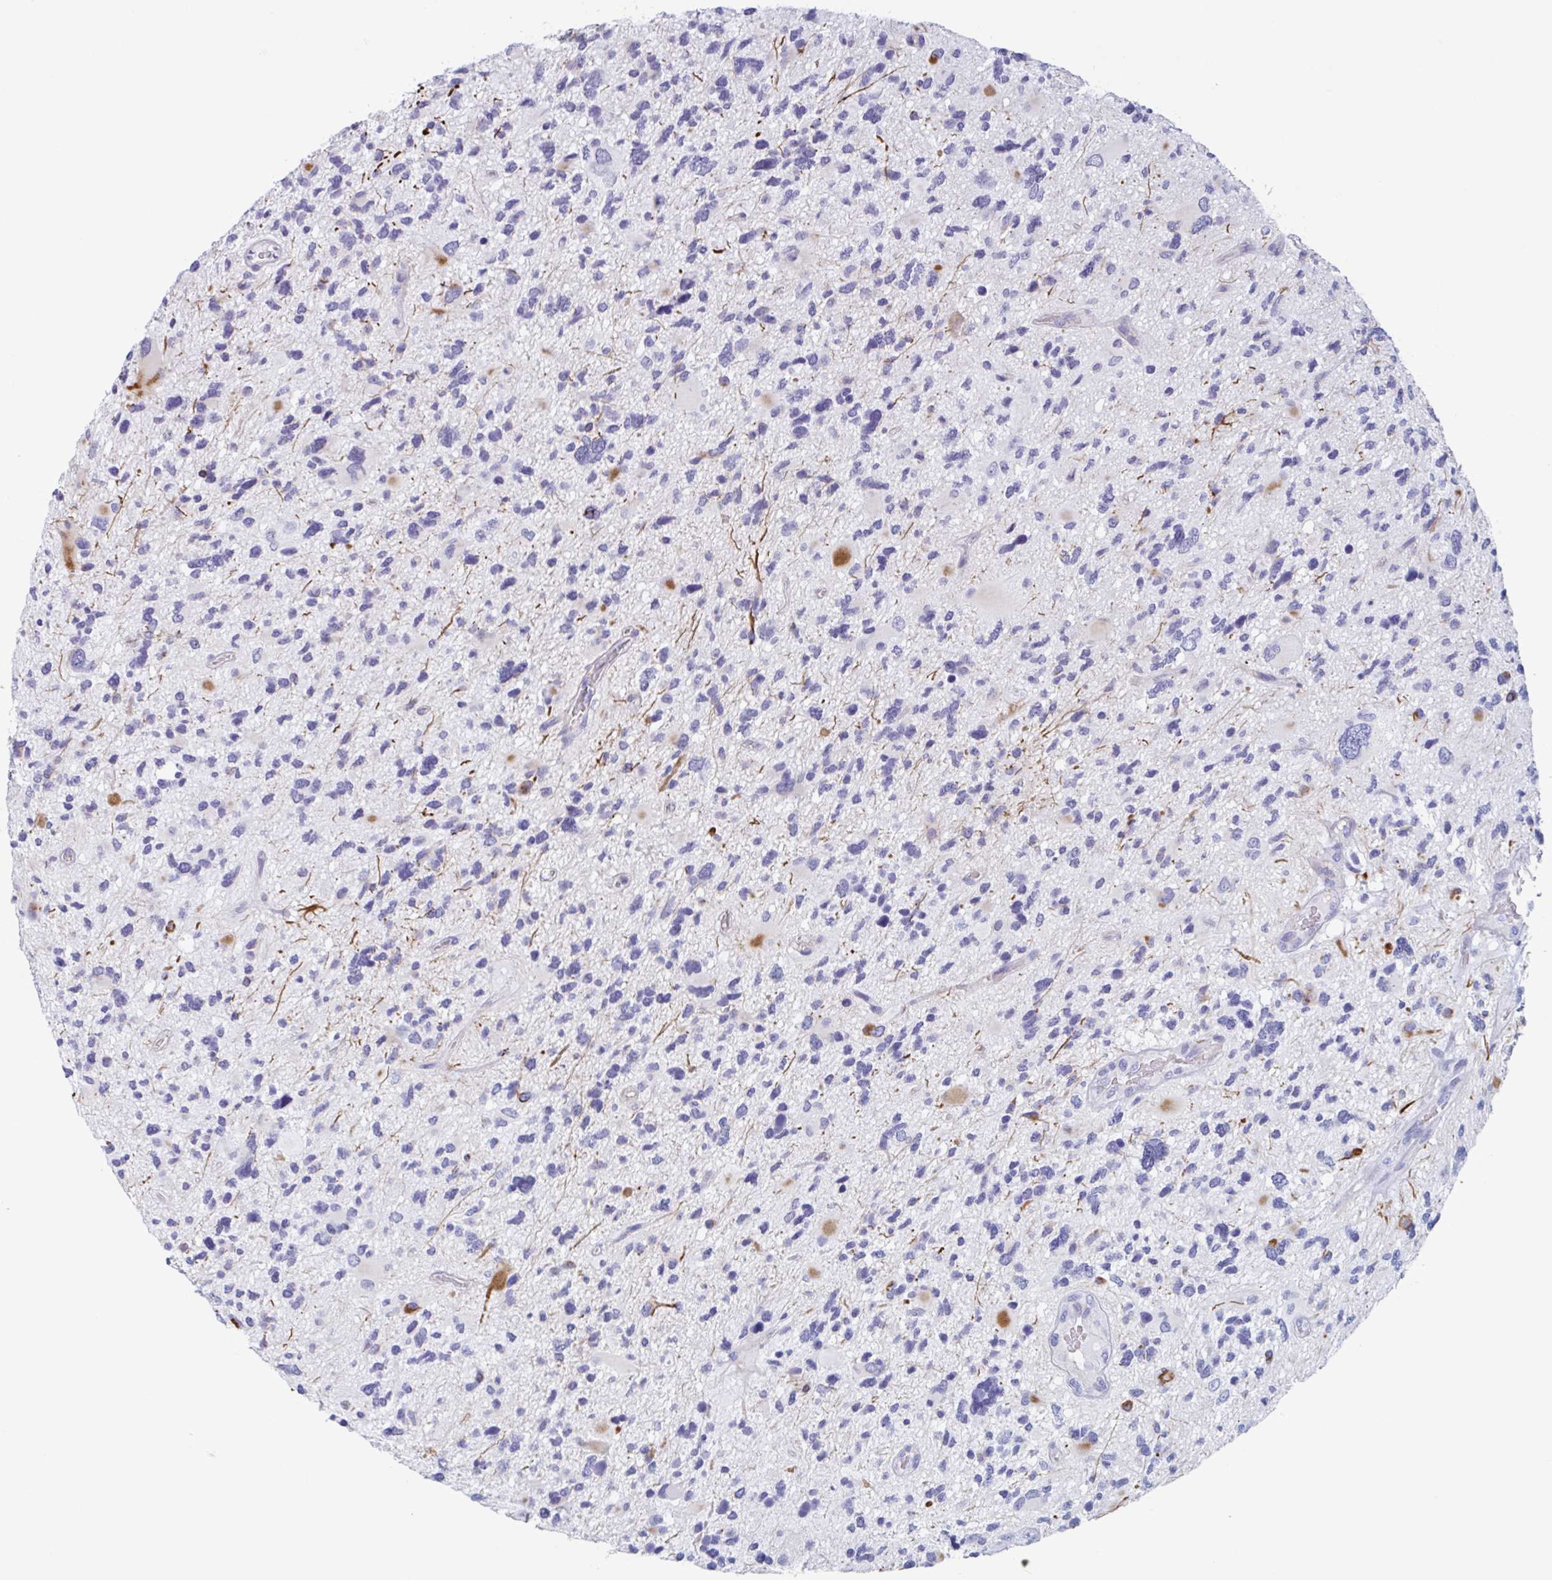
{"staining": {"intensity": "moderate", "quantity": "<25%", "location": "cytoplasmic/membranous"}, "tissue": "glioma", "cell_type": "Tumor cells", "image_type": "cancer", "snomed": [{"axis": "morphology", "description": "Glioma, malignant, High grade"}, {"axis": "topography", "description": "Brain"}], "caption": "The immunohistochemical stain labels moderate cytoplasmic/membranous expression in tumor cells of glioma tissue. Nuclei are stained in blue.", "gene": "ZPBP", "patient": {"sex": "female", "age": 11}}